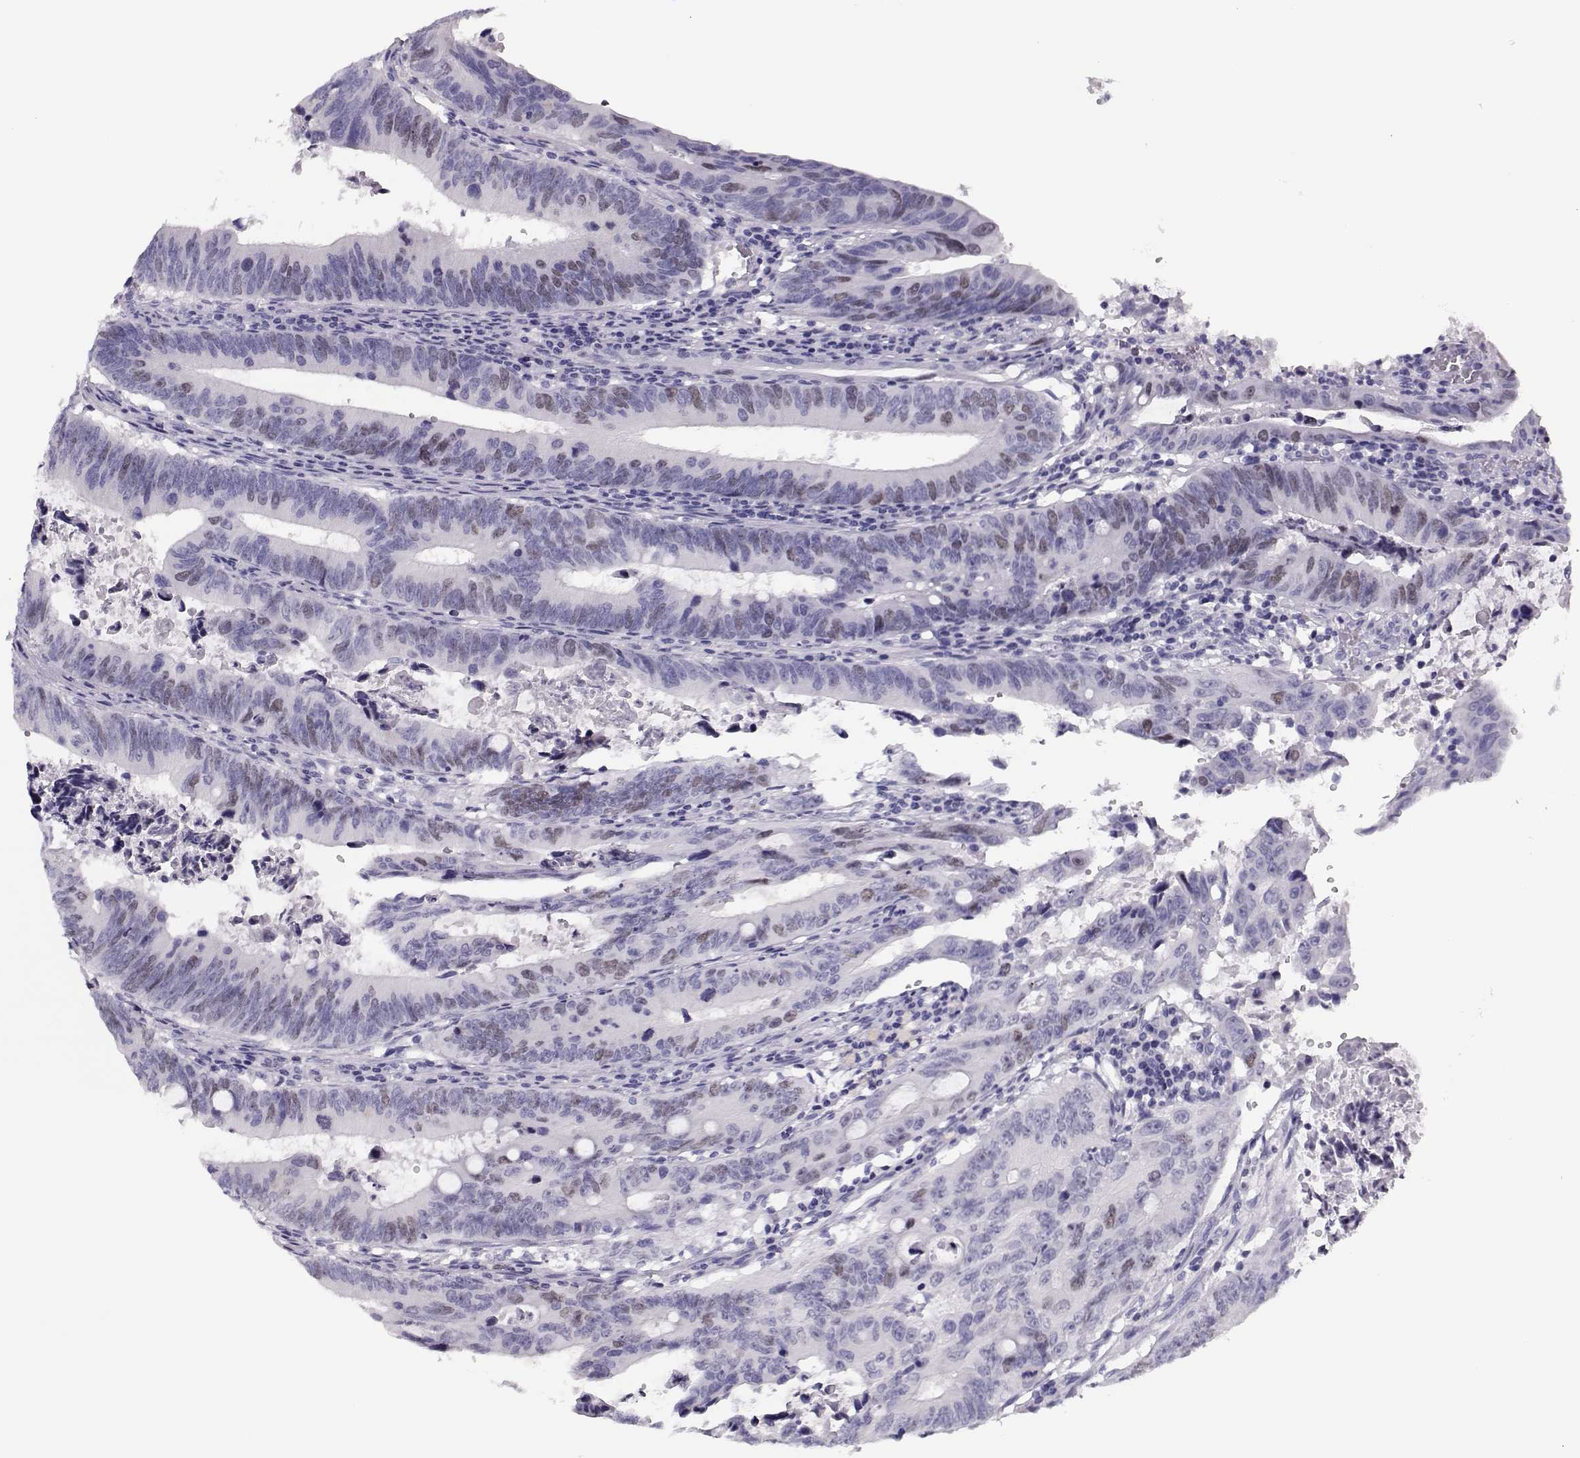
{"staining": {"intensity": "weak", "quantity": "<25%", "location": "nuclear"}, "tissue": "colorectal cancer", "cell_type": "Tumor cells", "image_type": "cancer", "snomed": [{"axis": "morphology", "description": "Adenocarcinoma, NOS"}, {"axis": "topography", "description": "Colon"}], "caption": "Immunohistochemical staining of human adenocarcinoma (colorectal) displays no significant positivity in tumor cells.", "gene": "SGO1", "patient": {"sex": "female", "age": 87}}